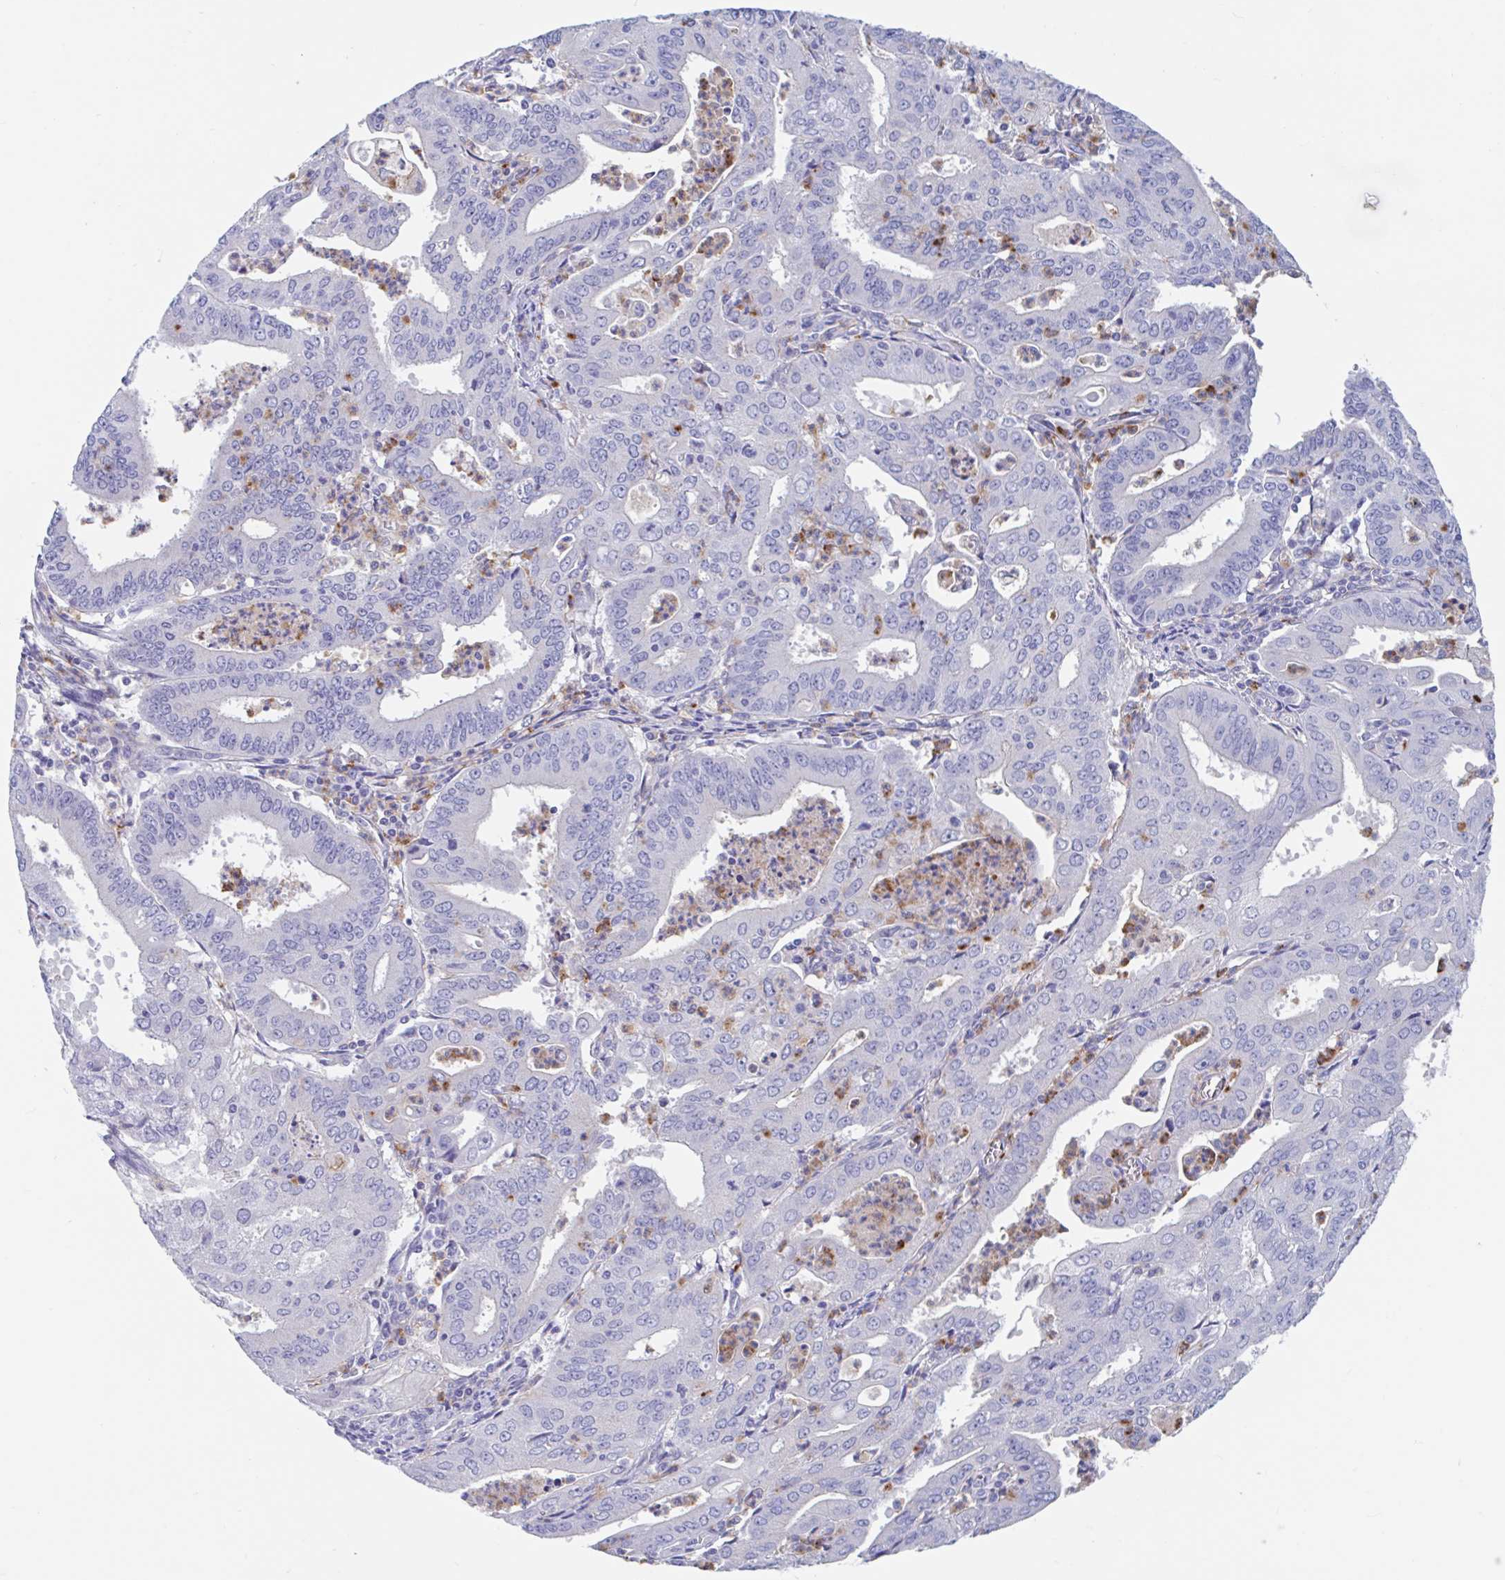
{"staining": {"intensity": "negative", "quantity": "none", "location": "none"}, "tissue": "cervical cancer", "cell_type": "Tumor cells", "image_type": "cancer", "snomed": [{"axis": "morphology", "description": "Adenocarcinoma, NOS"}, {"axis": "topography", "description": "Cervix"}], "caption": "An immunohistochemistry histopathology image of cervical adenocarcinoma is shown. There is no staining in tumor cells of cervical adenocarcinoma.", "gene": "ZNHIT2", "patient": {"sex": "female", "age": 56}}